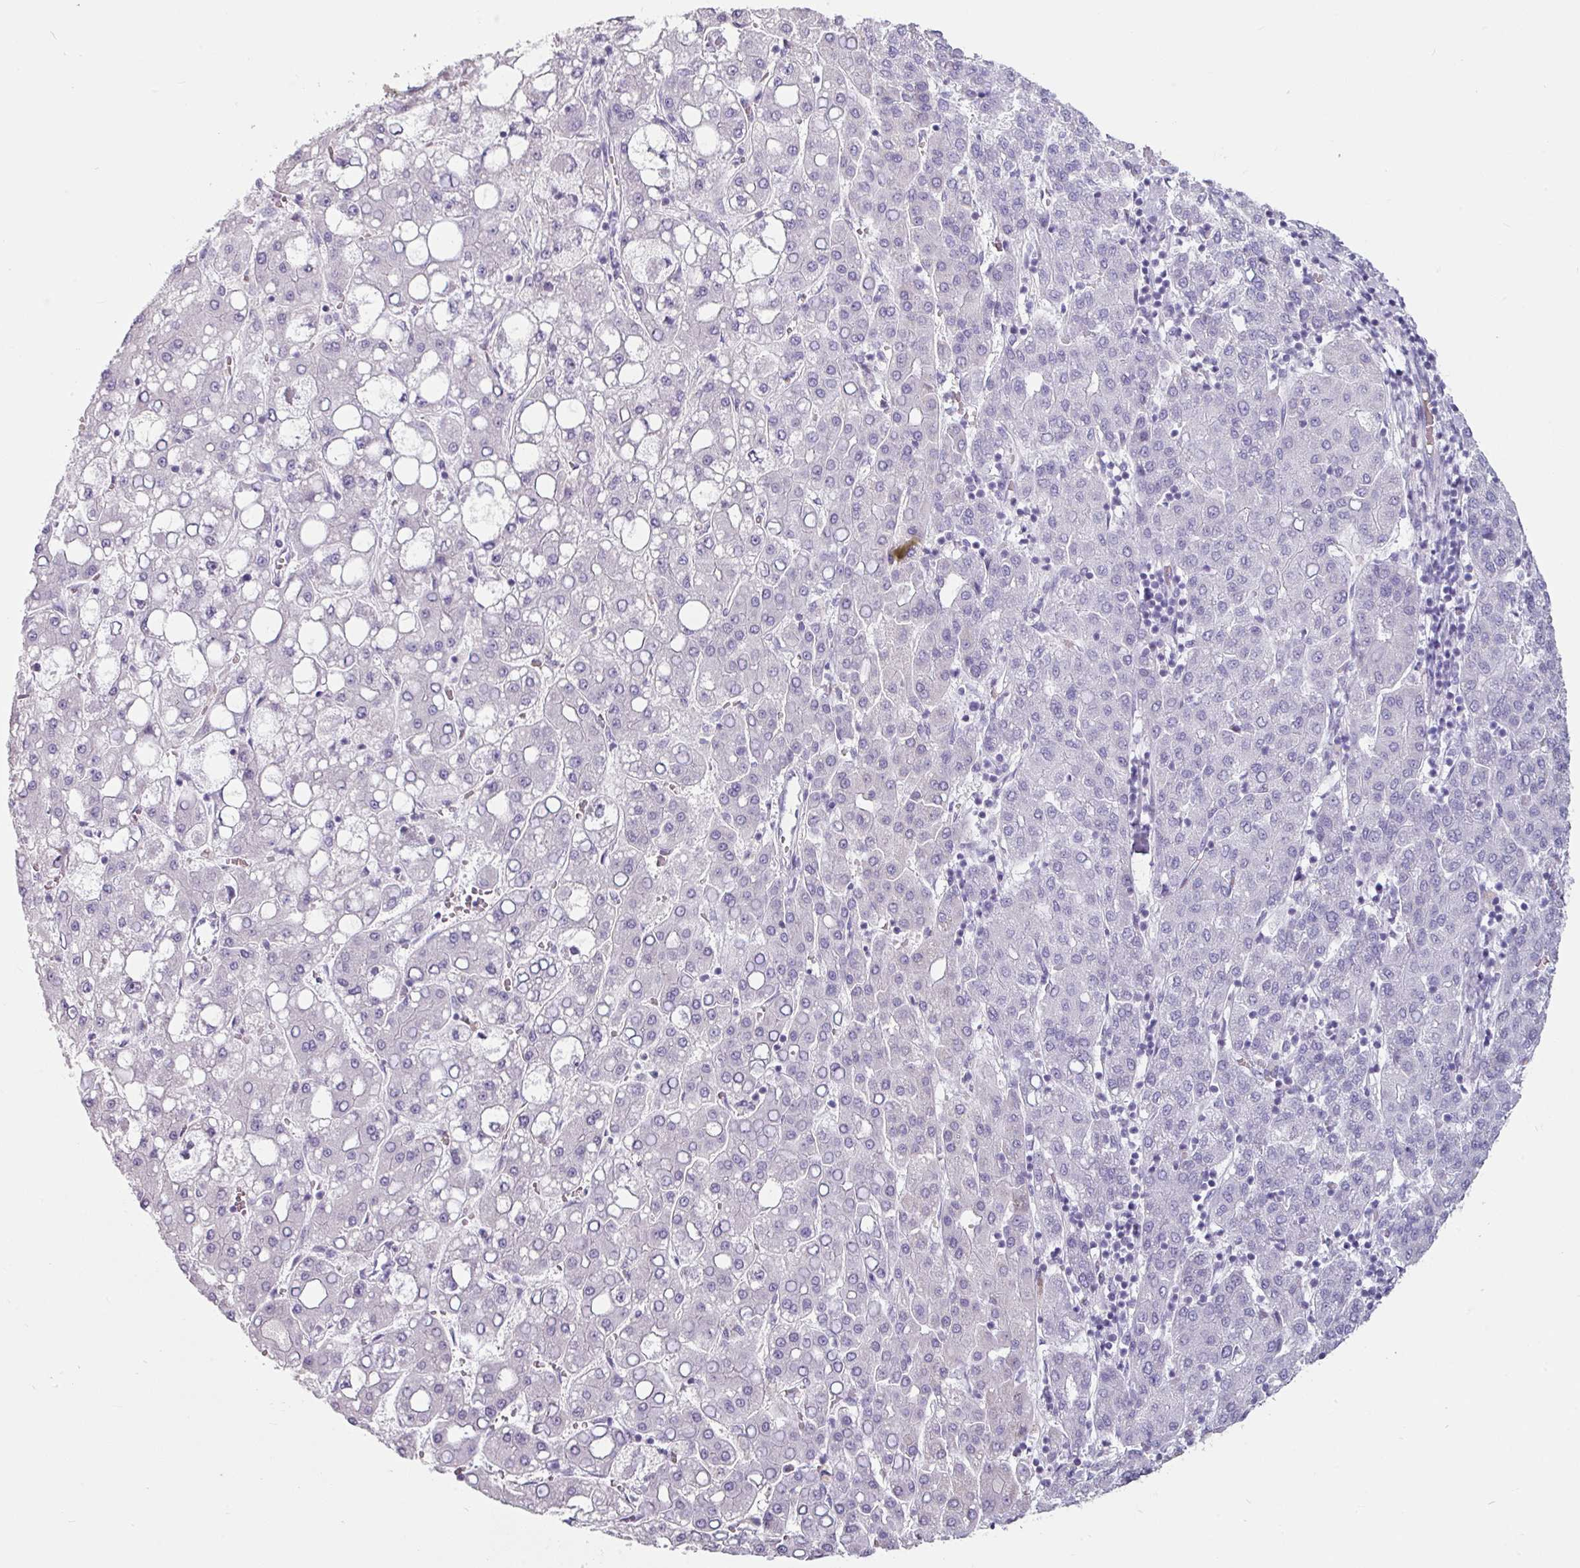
{"staining": {"intensity": "negative", "quantity": "none", "location": "none"}, "tissue": "liver cancer", "cell_type": "Tumor cells", "image_type": "cancer", "snomed": [{"axis": "morphology", "description": "Carcinoma, Hepatocellular, NOS"}, {"axis": "topography", "description": "Liver"}], "caption": "Protein analysis of liver cancer (hepatocellular carcinoma) reveals no significant staining in tumor cells.", "gene": "CLCA1", "patient": {"sex": "male", "age": 65}}